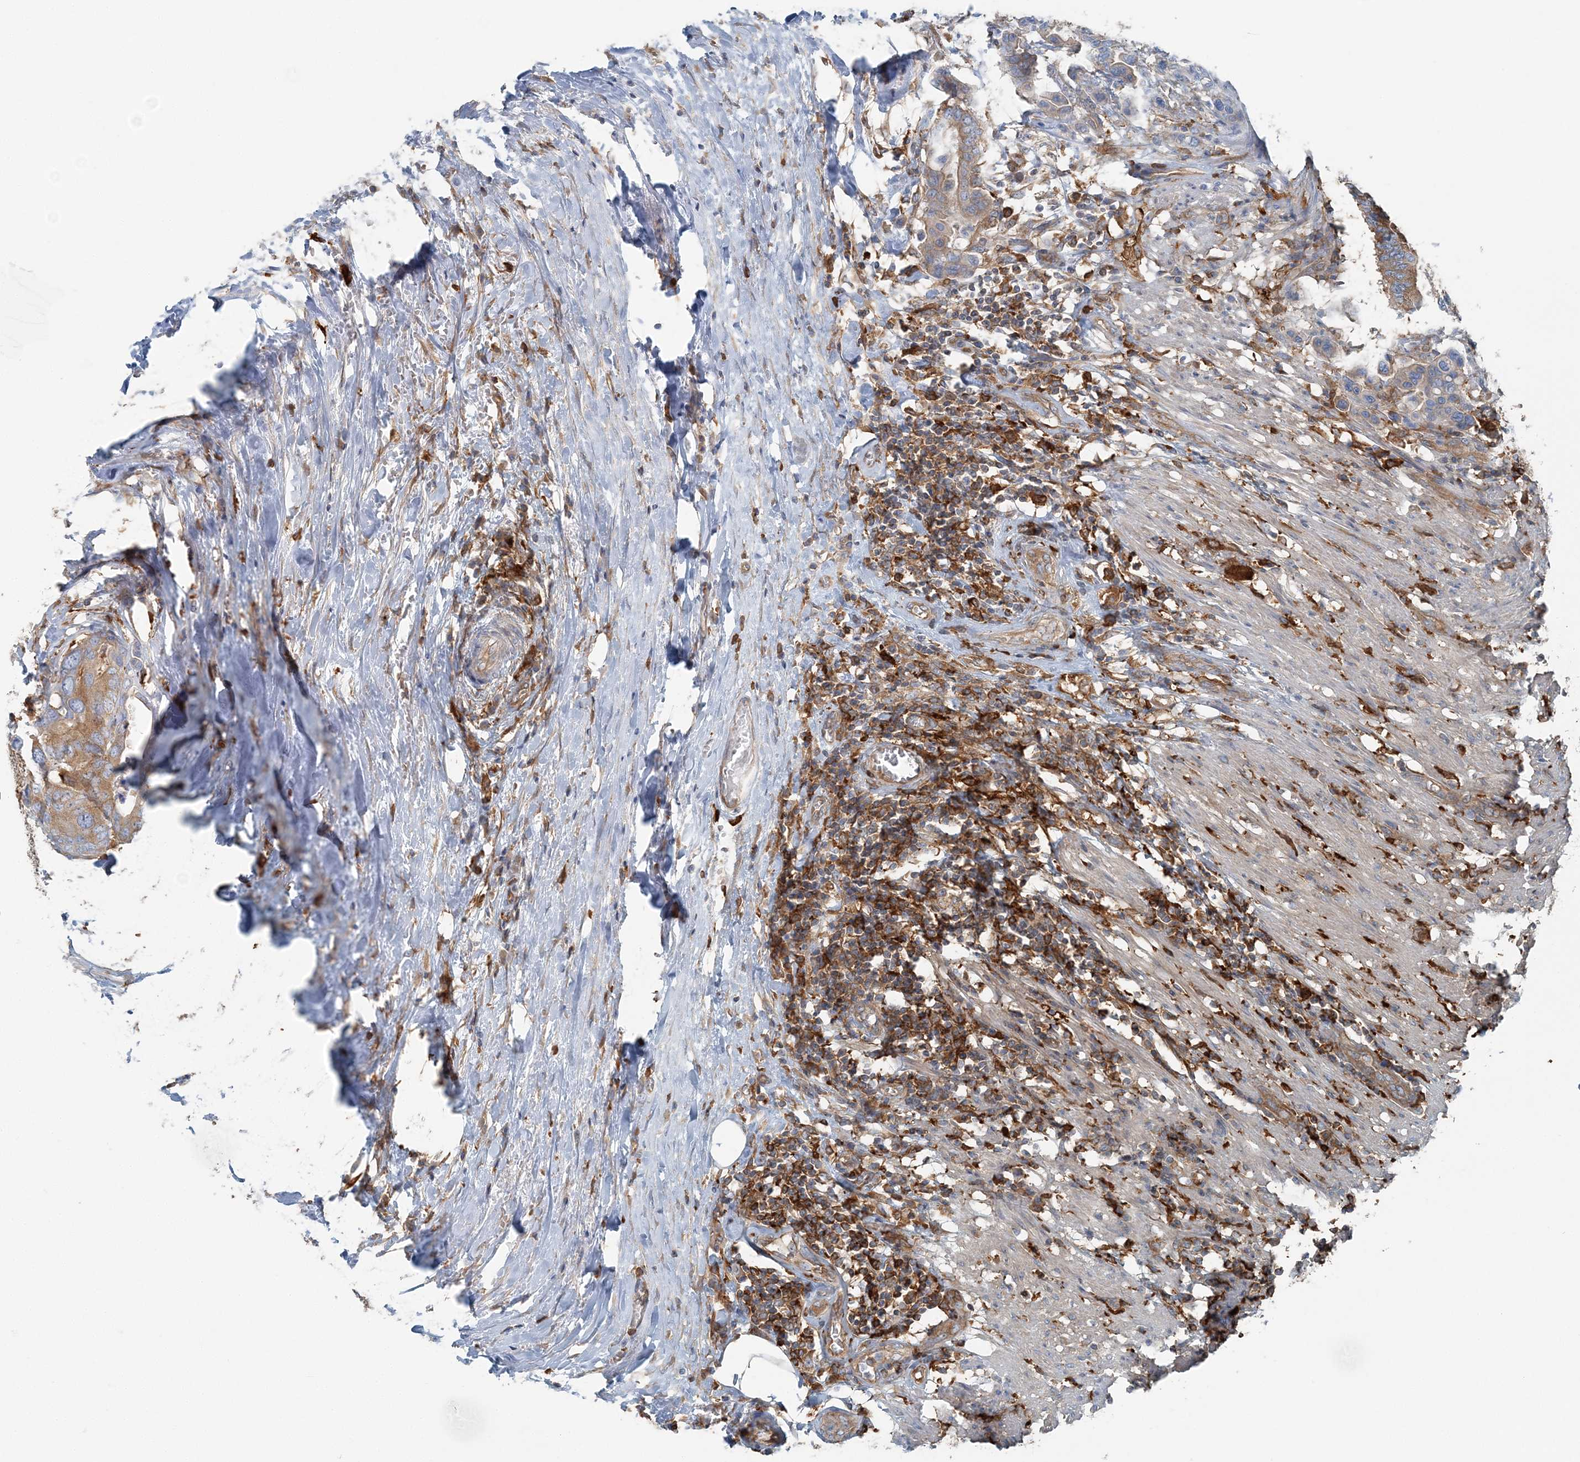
{"staining": {"intensity": "moderate", "quantity": "25%-75%", "location": "cytoplasmic/membranous"}, "tissue": "colorectal cancer", "cell_type": "Tumor cells", "image_type": "cancer", "snomed": [{"axis": "morphology", "description": "Normal tissue, NOS"}, {"axis": "morphology", "description": "Adenocarcinoma, NOS"}, {"axis": "topography", "description": "Colon"}], "caption": "Brown immunohistochemical staining in human colorectal adenocarcinoma displays moderate cytoplasmic/membranous positivity in about 25%-75% of tumor cells.", "gene": "SNX2", "patient": {"sex": "male", "age": 82}}